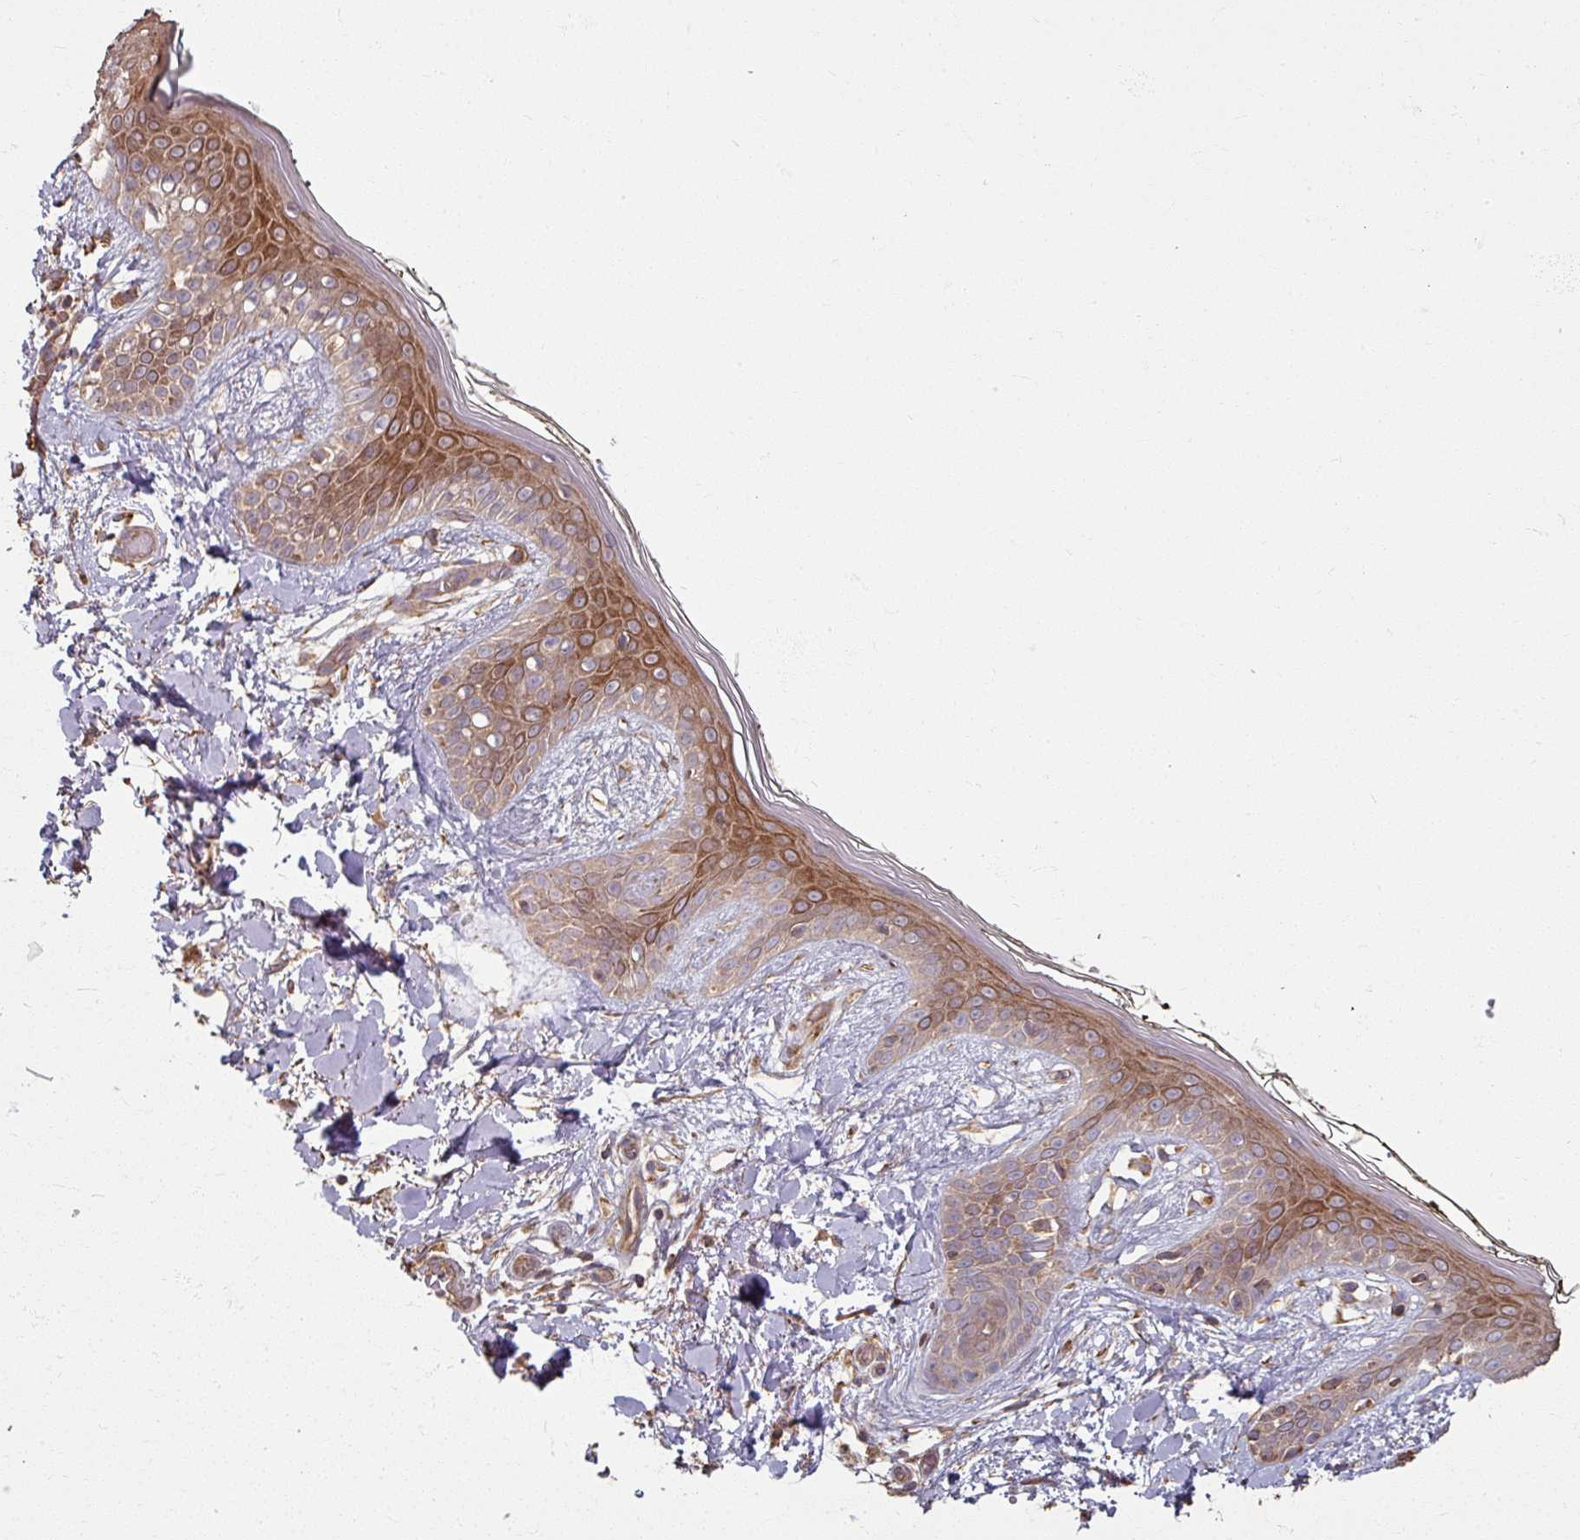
{"staining": {"intensity": "moderate", "quantity": ">75%", "location": "cytoplasmic/membranous"}, "tissue": "skin", "cell_type": "Fibroblasts", "image_type": "normal", "snomed": [{"axis": "morphology", "description": "Normal tissue, NOS"}, {"axis": "topography", "description": "Skin"}], "caption": "Fibroblasts show moderate cytoplasmic/membranous positivity in approximately >75% of cells in normal skin. The protein is stained brown, and the nuclei are stained in blue (DAB IHC with brightfield microscopy, high magnification).", "gene": "CCDC68", "patient": {"sex": "female", "age": 34}}